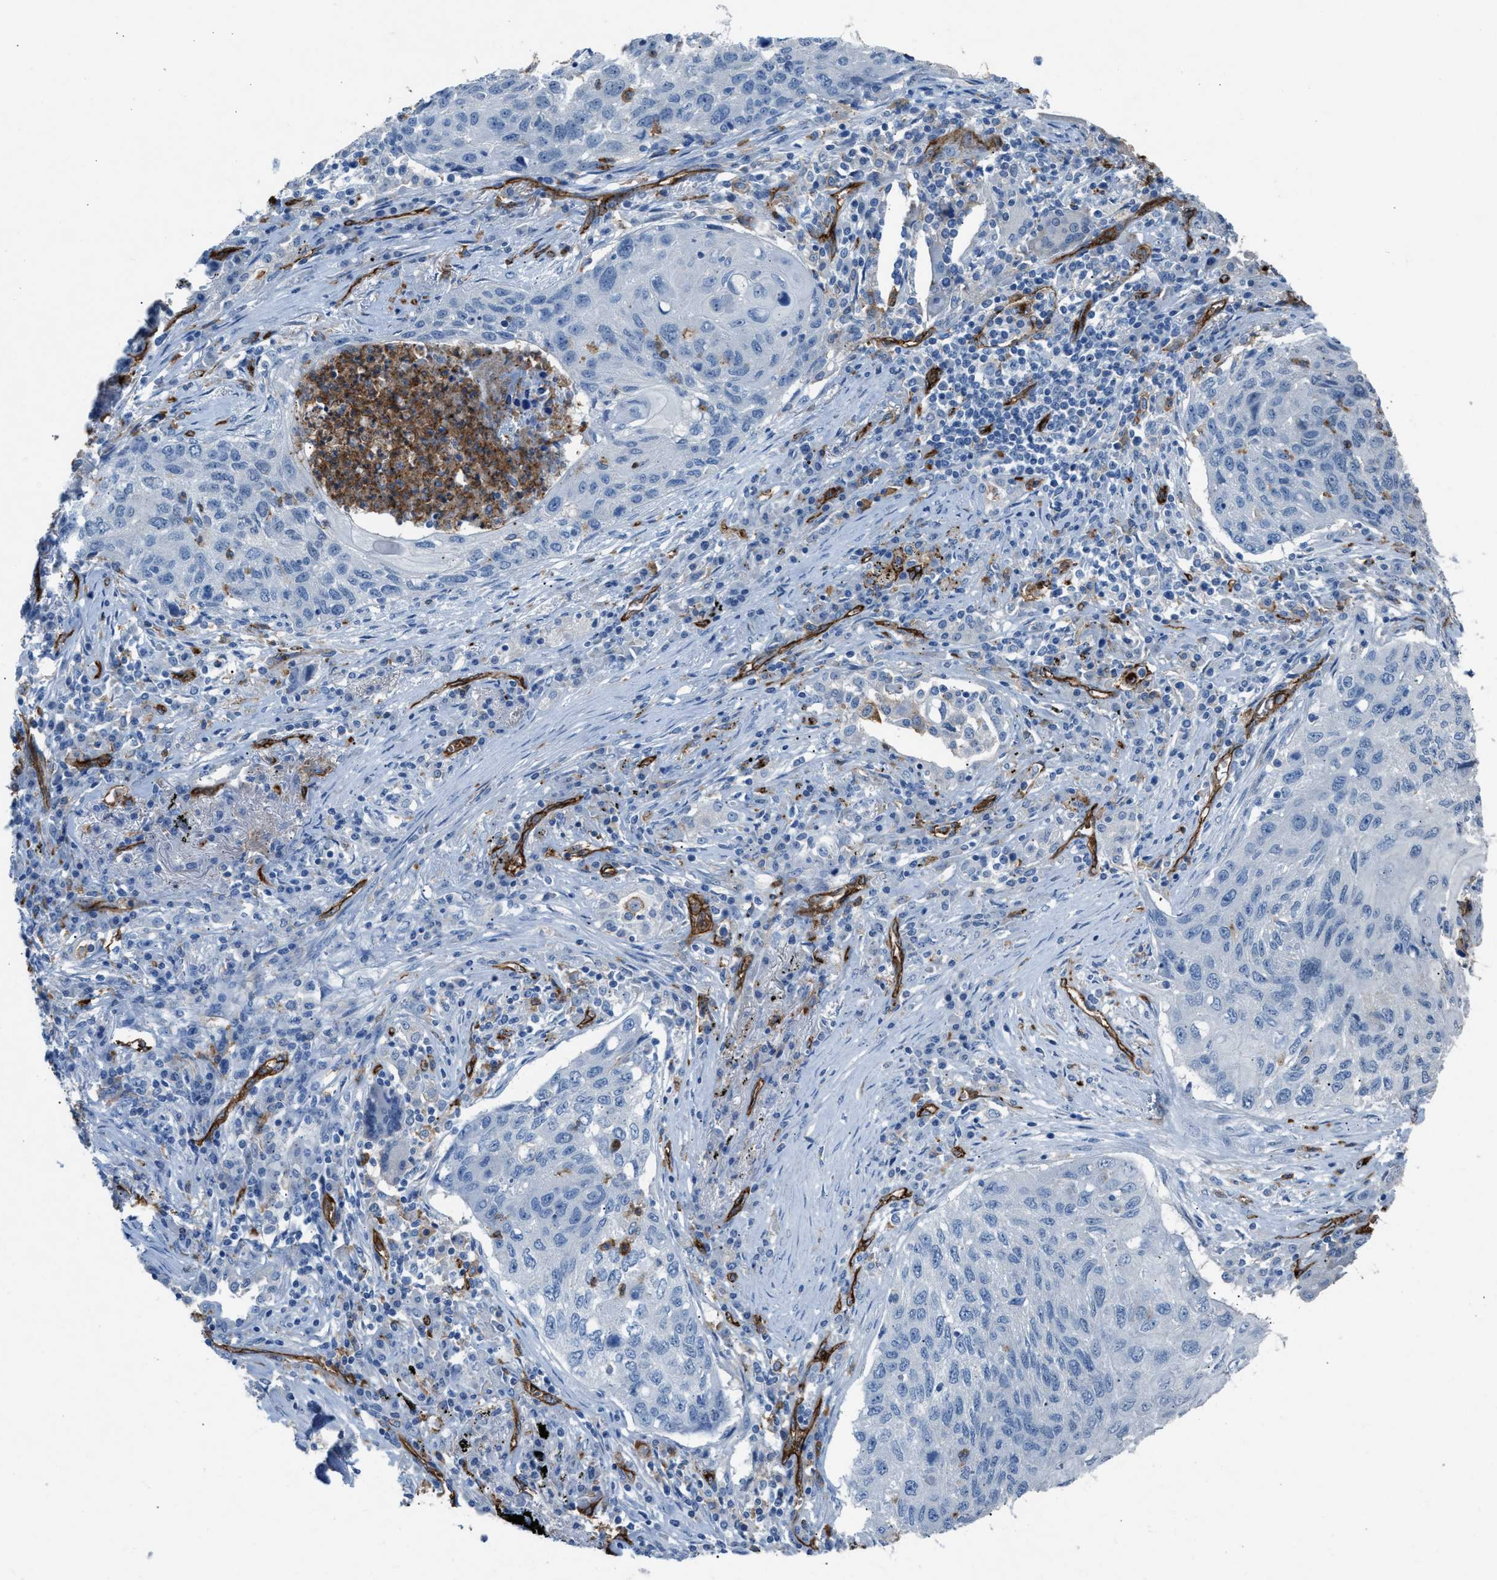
{"staining": {"intensity": "negative", "quantity": "none", "location": "none"}, "tissue": "lung cancer", "cell_type": "Tumor cells", "image_type": "cancer", "snomed": [{"axis": "morphology", "description": "Squamous cell carcinoma, NOS"}, {"axis": "topography", "description": "Lung"}], "caption": "Protein analysis of lung cancer (squamous cell carcinoma) demonstrates no significant positivity in tumor cells. (DAB (3,3'-diaminobenzidine) IHC, high magnification).", "gene": "DYSF", "patient": {"sex": "female", "age": 63}}